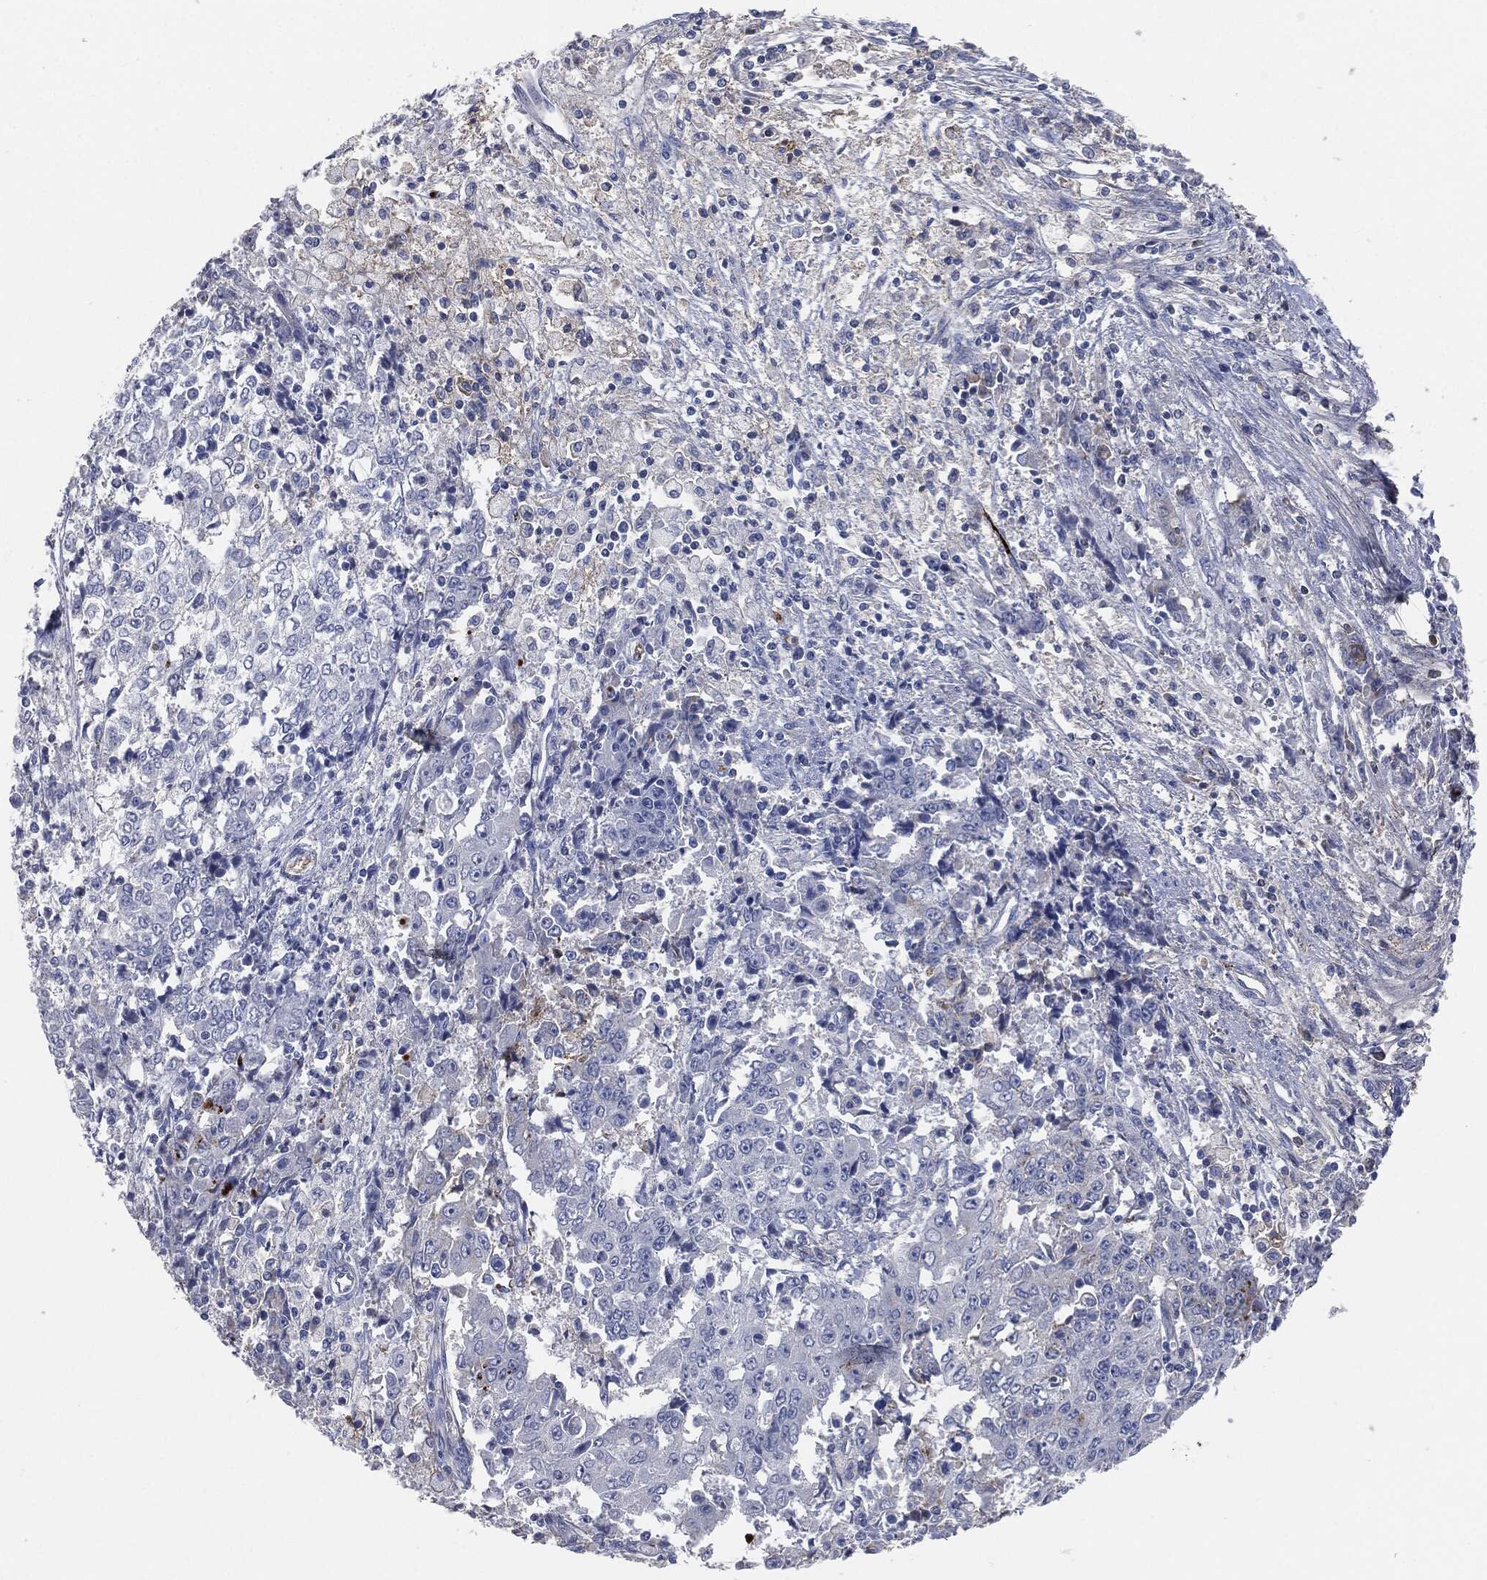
{"staining": {"intensity": "negative", "quantity": "none", "location": "none"}, "tissue": "ovarian cancer", "cell_type": "Tumor cells", "image_type": "cancer", "snomed": [{"axis": "morphology", "description": "Carcinoma, endometroid"}, {"axis": "topography", "description": "Ovary"}], "caption": "Tumor cells show no significant protein positivity in ovarian cancer.", "gene": "APOB", "patient": {"sex": "female", "age": 42}}